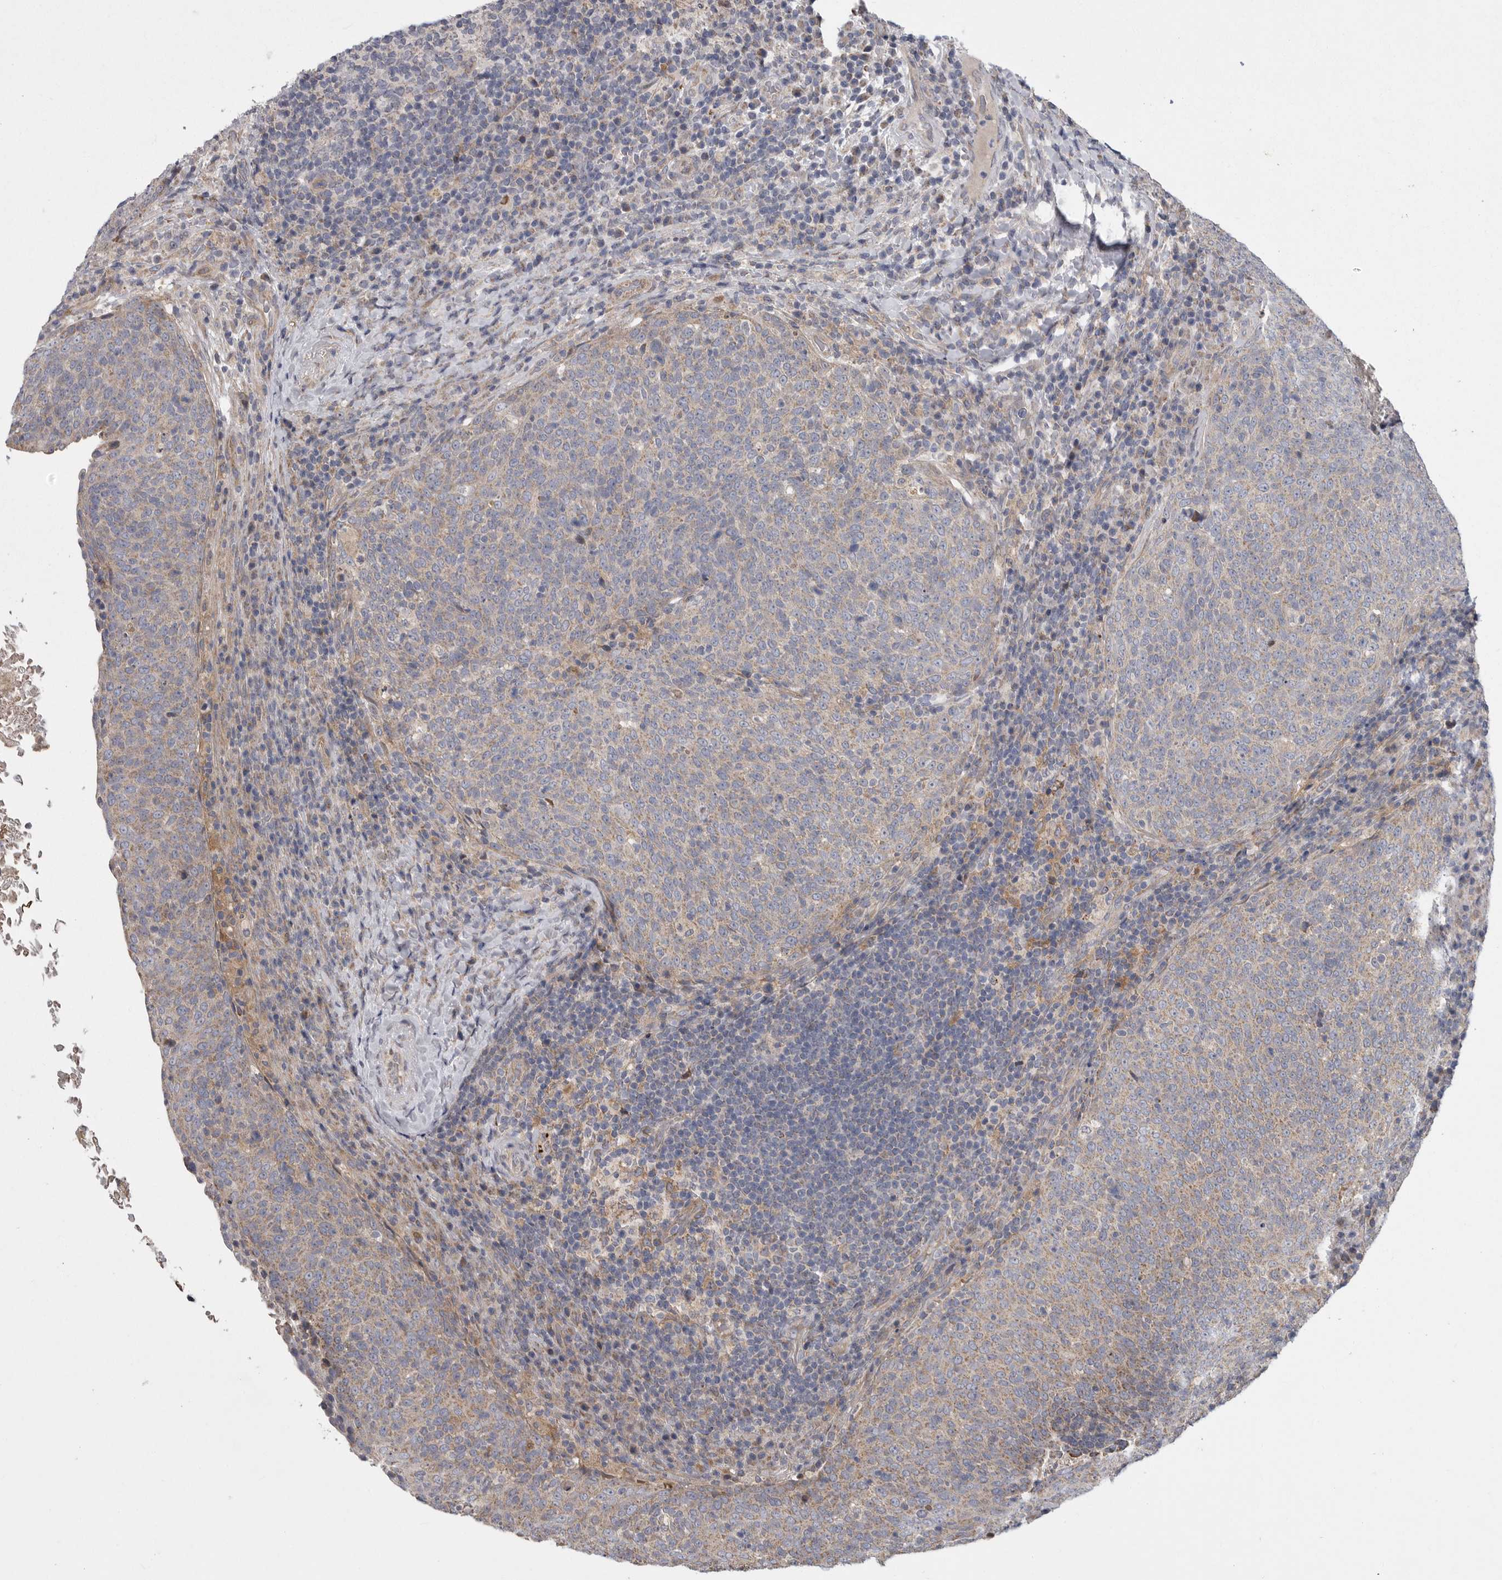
{"staining": {"intensity": "weak", "quantity": "25%-75%", "location": "cytoplasmic/membranous"}, "tissue": "head and neck cancer", "cell_type": "Tumor cells", "image_type": "cancer", "snomed": [{"axis": "morphology", "description": "Squamous cell carcinoma, NOS"}, {"axis": "morphology", "description": "Squamous cell carcinoma, metastatic, NOS"}, {"axis": "topography", "description": "Lymph node"}, {"axis": "topography", "description": "Head-Neck"}], "caption": "Head and neck metastatic squamous cell carcinoma stained with DAB (3,3'-diaminobenzidine) IHC exhibits low levels of weak cytoplasmic/membranous positivity in approximately 25%-75% of tumor cells.", "gene": "CRP", "patient": {"sex": "male", "age": 62}}